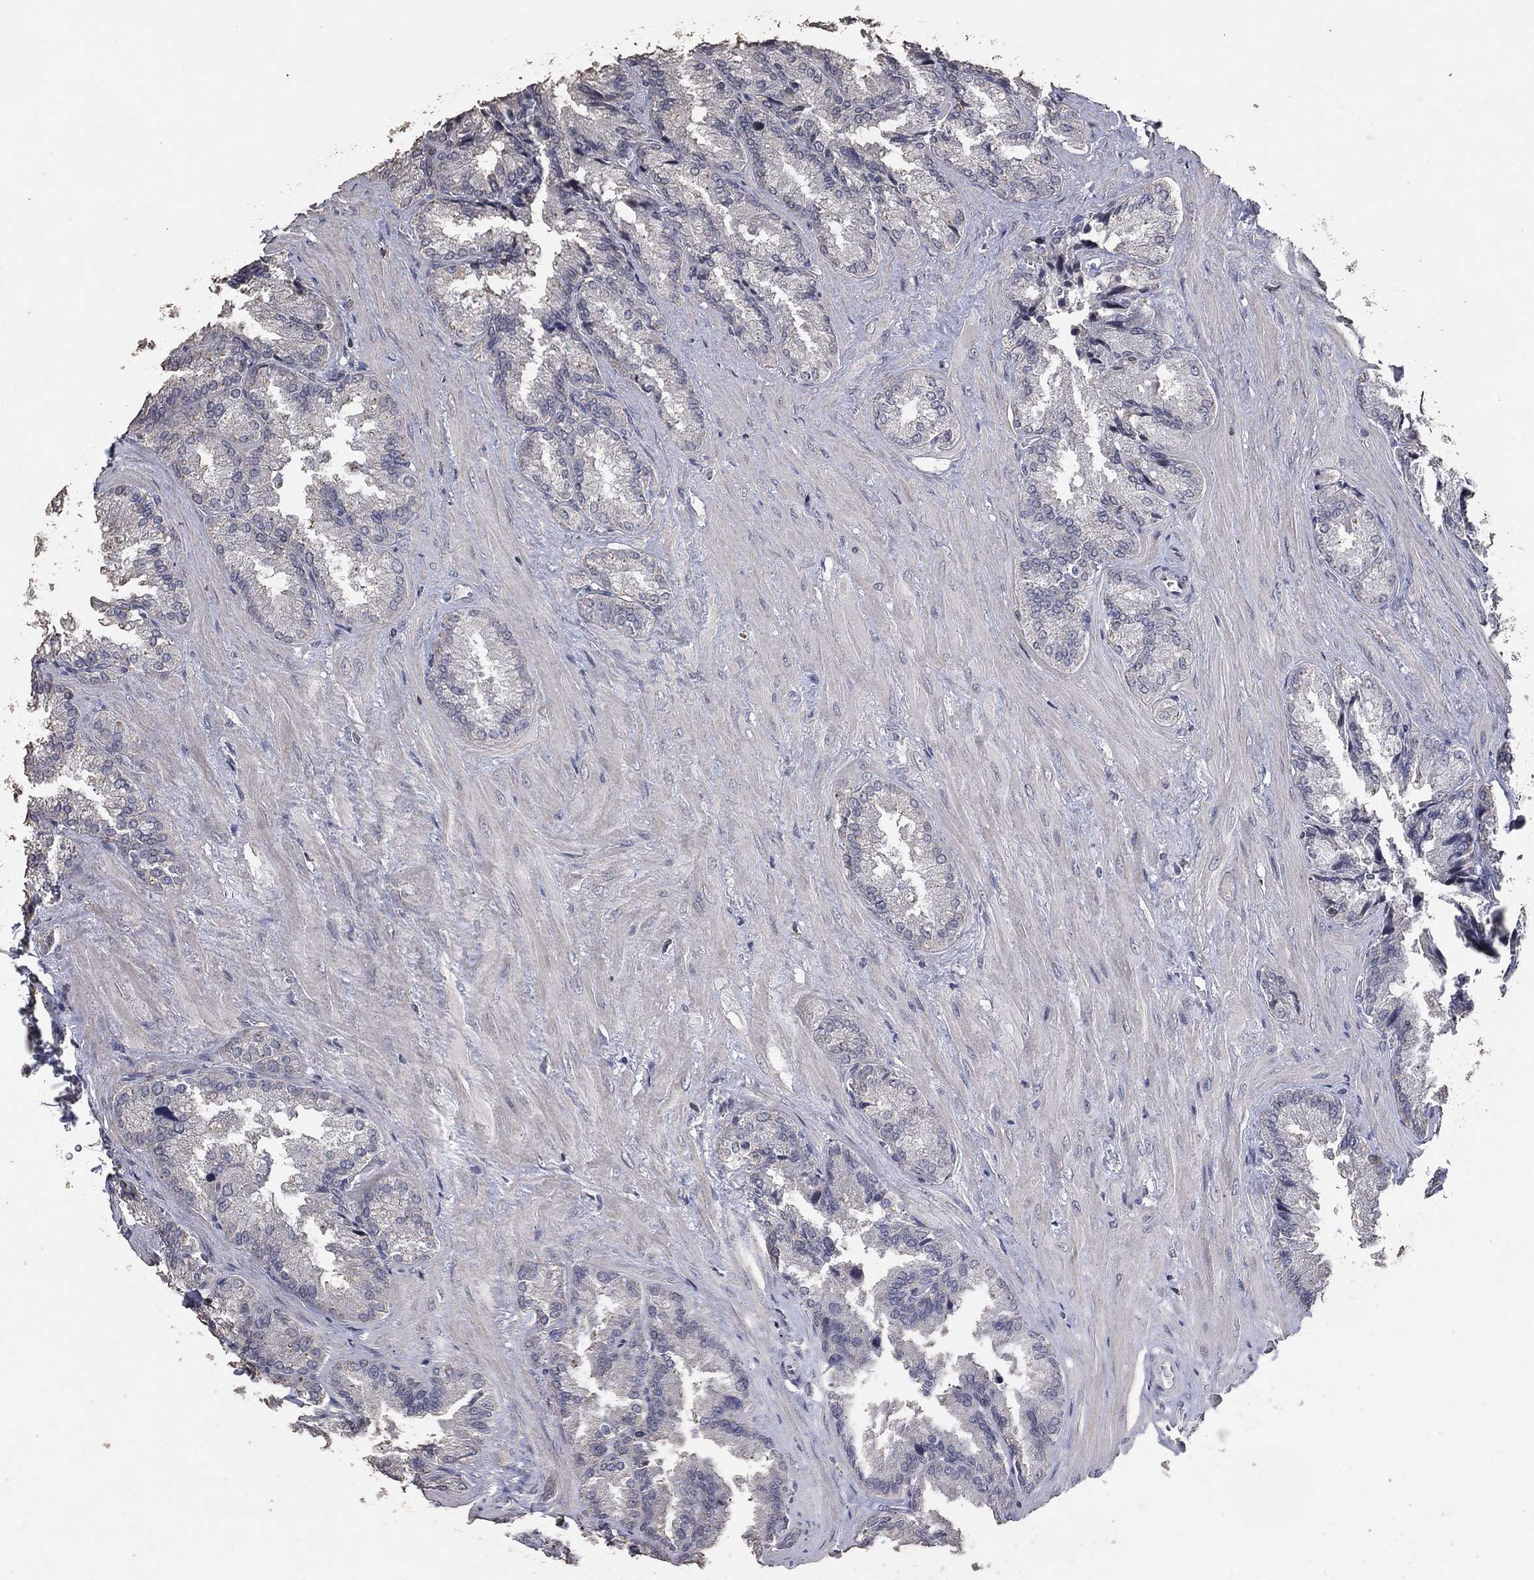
{"staining": {"intensity": "negative", "quantity": "none", "location": "none"}, "tissue": "seminal vesicle", "cell_type": "Glandular cells", "image_type": "normal", "snomed": [{"axis": "morphology", "description": "Normal tissue, NOS"}, {"axis": "topography", "description": "Seminal veicle"}], "caption": "The immunohistochemistry histopathology image has no significant staining in glandular cells of seminal vesicle.", "gene": "ADPRHL1", "patient": {"sex": "male", "age": 37}}